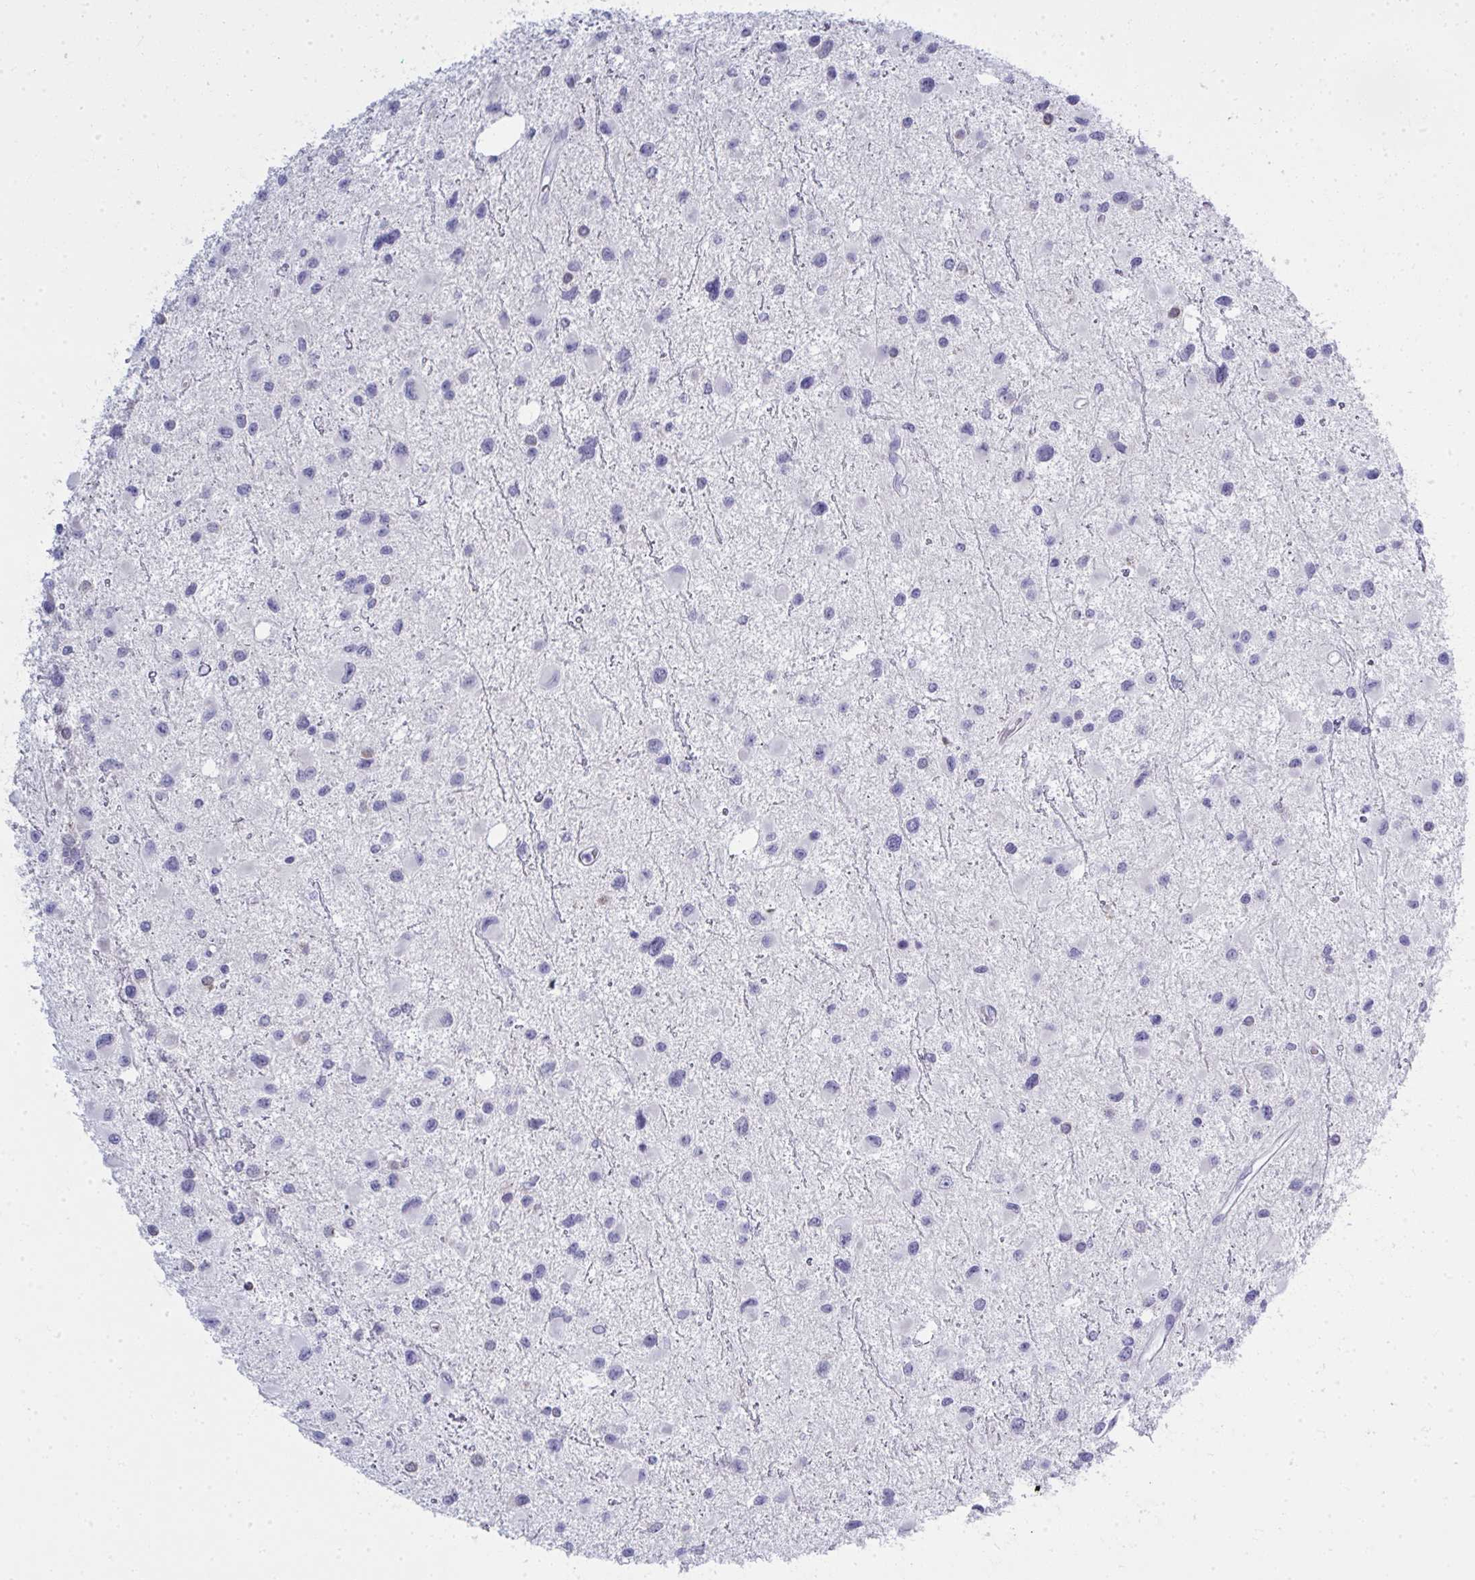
{"staining": {"intensity": "negative", "quantity": "none", "location": "none"}, "tissue": "glioma", "cell_type": "Tumor cells", "image_type": "cancer", "snomed": [{"axis": "morphology", "description": "Glioma, malignant, Low grade"}, {"axis": "topography", "description": "Brain"}], "caption": "Tumor cells show no significant protein positivity in malignant low-grade glioma.", "gene": "QDPR", "patient": {"sex": "female", "age": 32}}